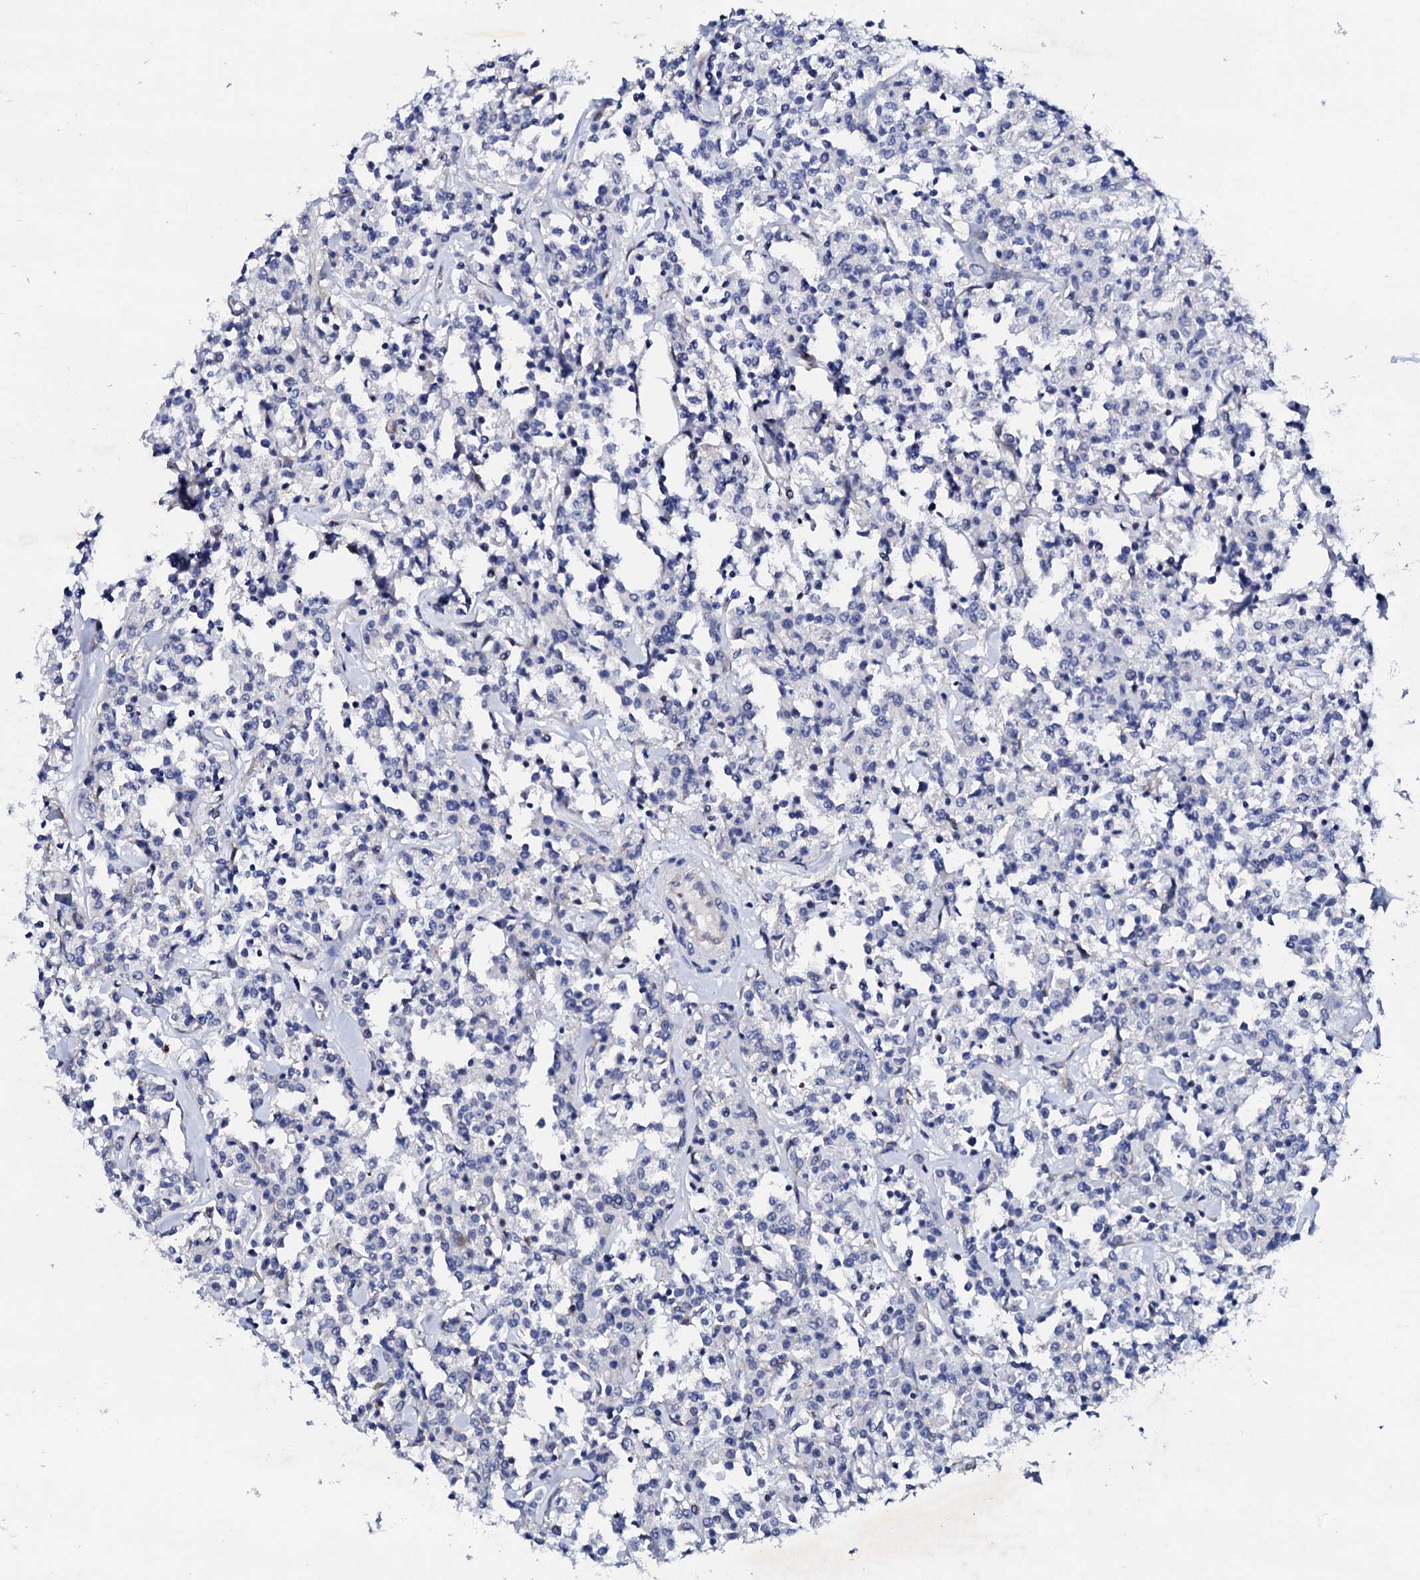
{"staining": {"intensity": "negative", "quantity": "none", "location": "none"}, "tissue": "lymphoma", "cell_type": "Tumor cells", "image_type": "cancer", "snomed": [{"axis": "morphology", "description": "Malignant lymphoma, non-Hodgkin's type, Low grade"}, {"axis": "topography", "description": "Small intestine"}], "caption": "Tumor cells show no significant protein expression in malignant lymphoma, non-Hodgkin's type (low-grade).", "gene": "TRDN", "patient": {"sex": "female", "age": 59}}